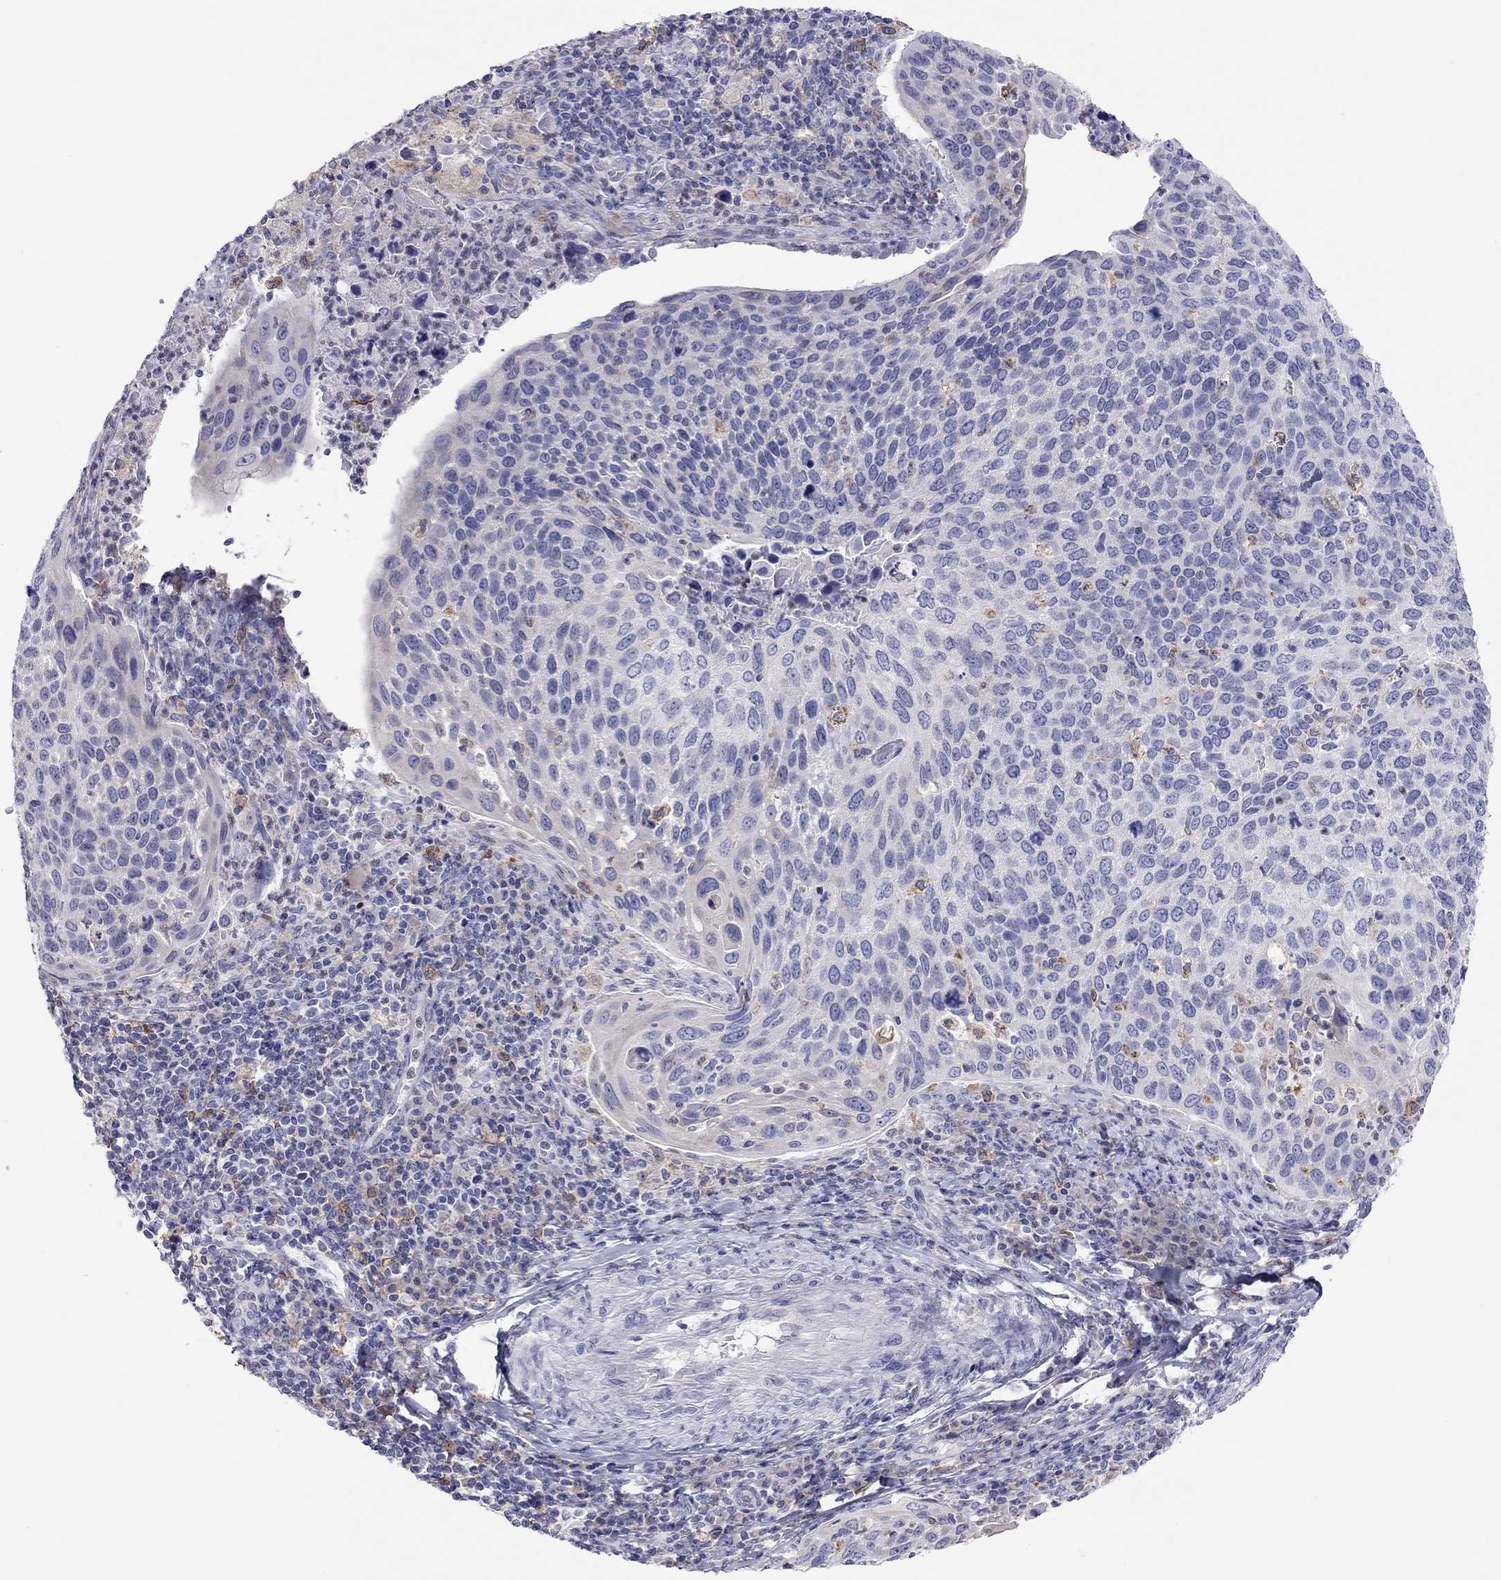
{"staining": {"intensity": "weak", "quantity": "<25%", "location": "cytoplasmic/membranous"}, "tissue": "cervical cancer", "cell_type": "Tumor cells", "image_type": "cancer", "snomed": [{"axis": "morphology", "description": "Squamous cell carcinoma, NOS"}, {"axis": "topography", "description": "Cervix"}], "caption": "This is an immunohistochemistry photomicrograph of squamous cell carcinoma (cervical). There is no staining in tumor cells.", "gene": "SLC46A2", "patient": {"sex": "female", "age": 54}}